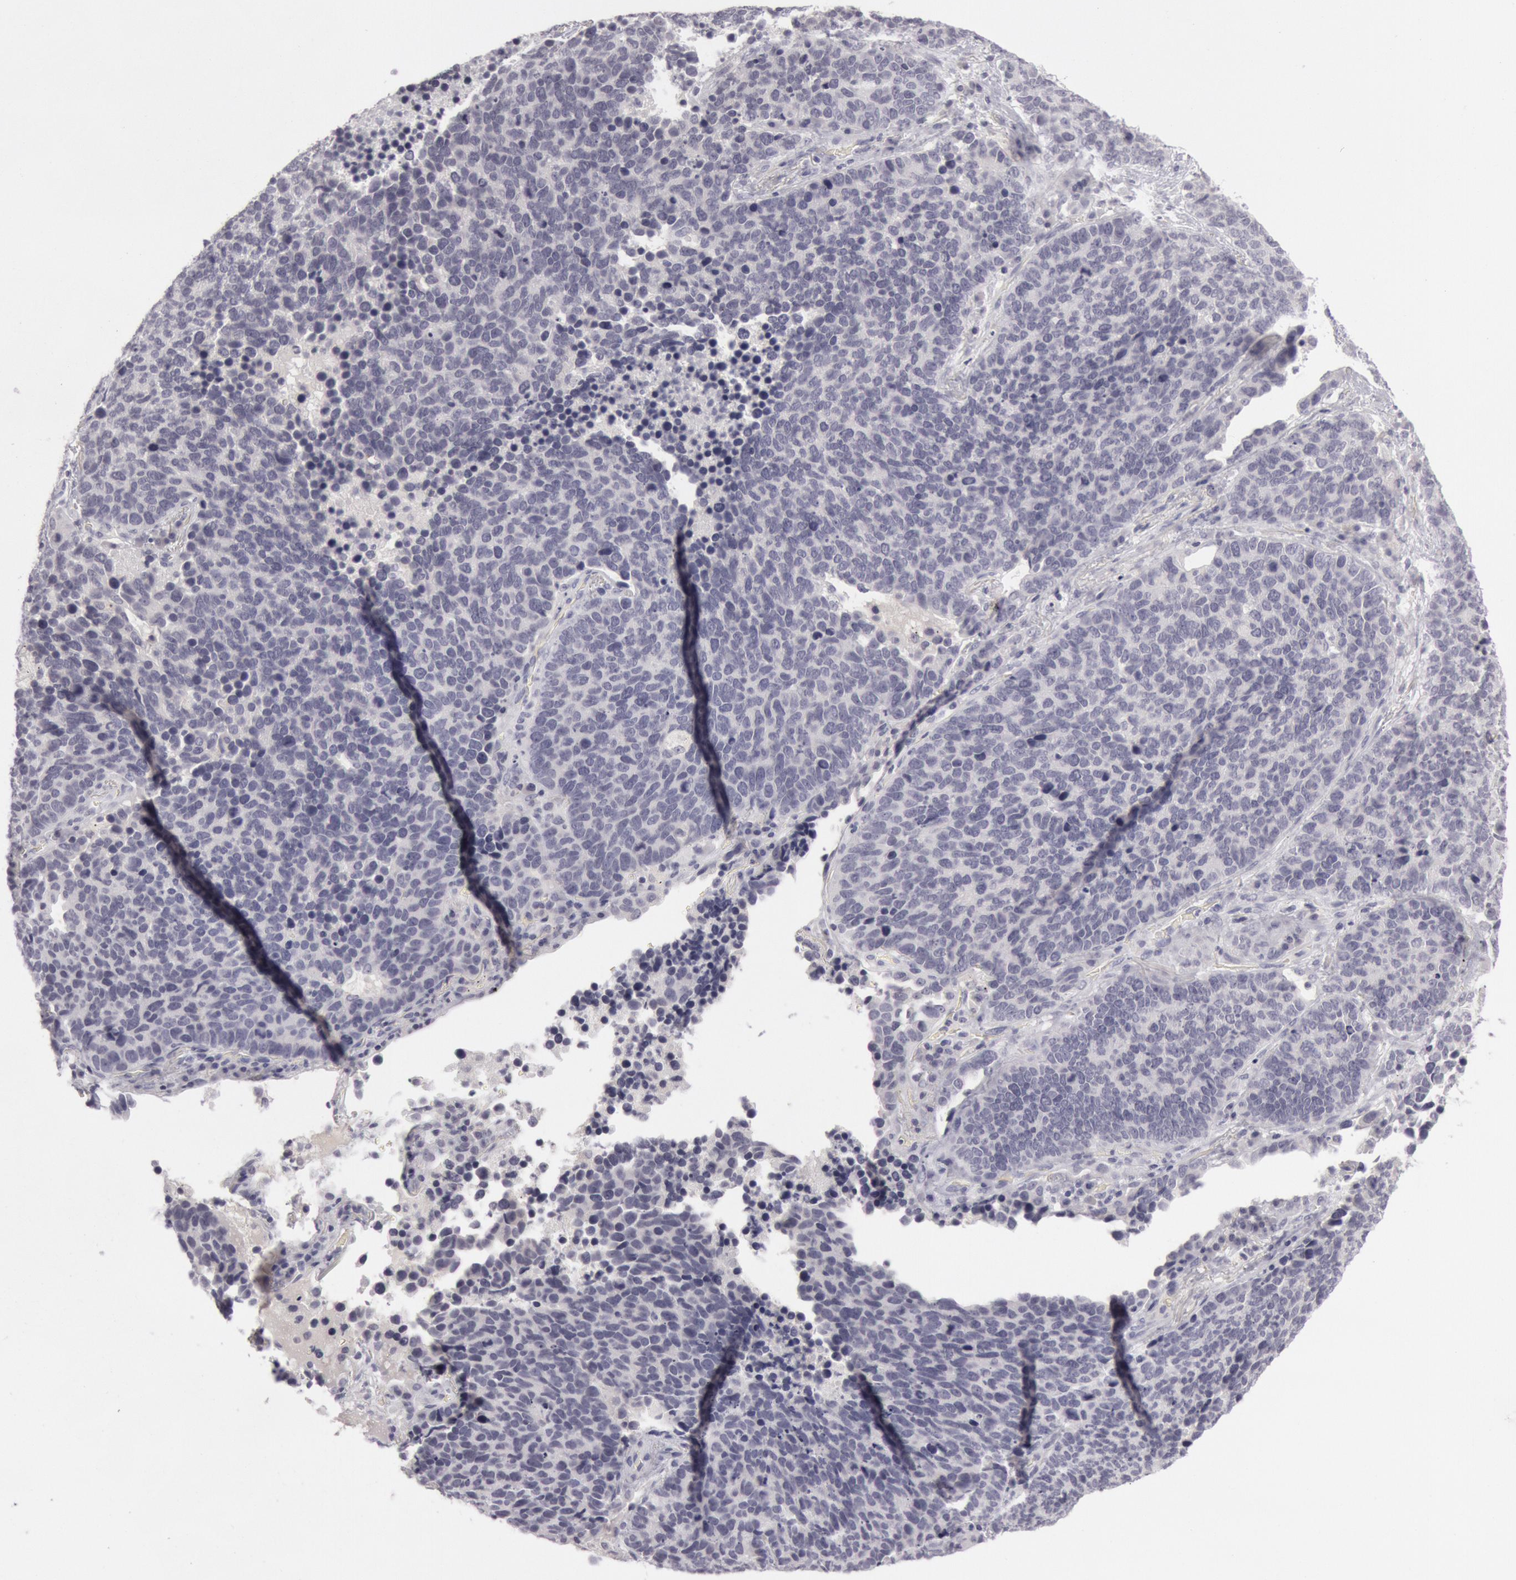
{"staining": {"intensity": "negative", "quantity": "none", "location": "none"}, "tissue": "lung cancer", "cell_type": "Tumor cells", "image_type": "cancer", "snomed": [{"axis": "morphology", "description": "Neoplasm, malignant, NOS"}, {"axis": "topography", "description": "Lung"}], "caption": "Tumor cells are negative for protein expression in human malignant neoplasm (lung). The staining is performed using DAB brown chromogen with nuclei counter-stained in using hematoxylin.", "gene": "KRT16", "patient": {"sex": "female", "age": 75}}